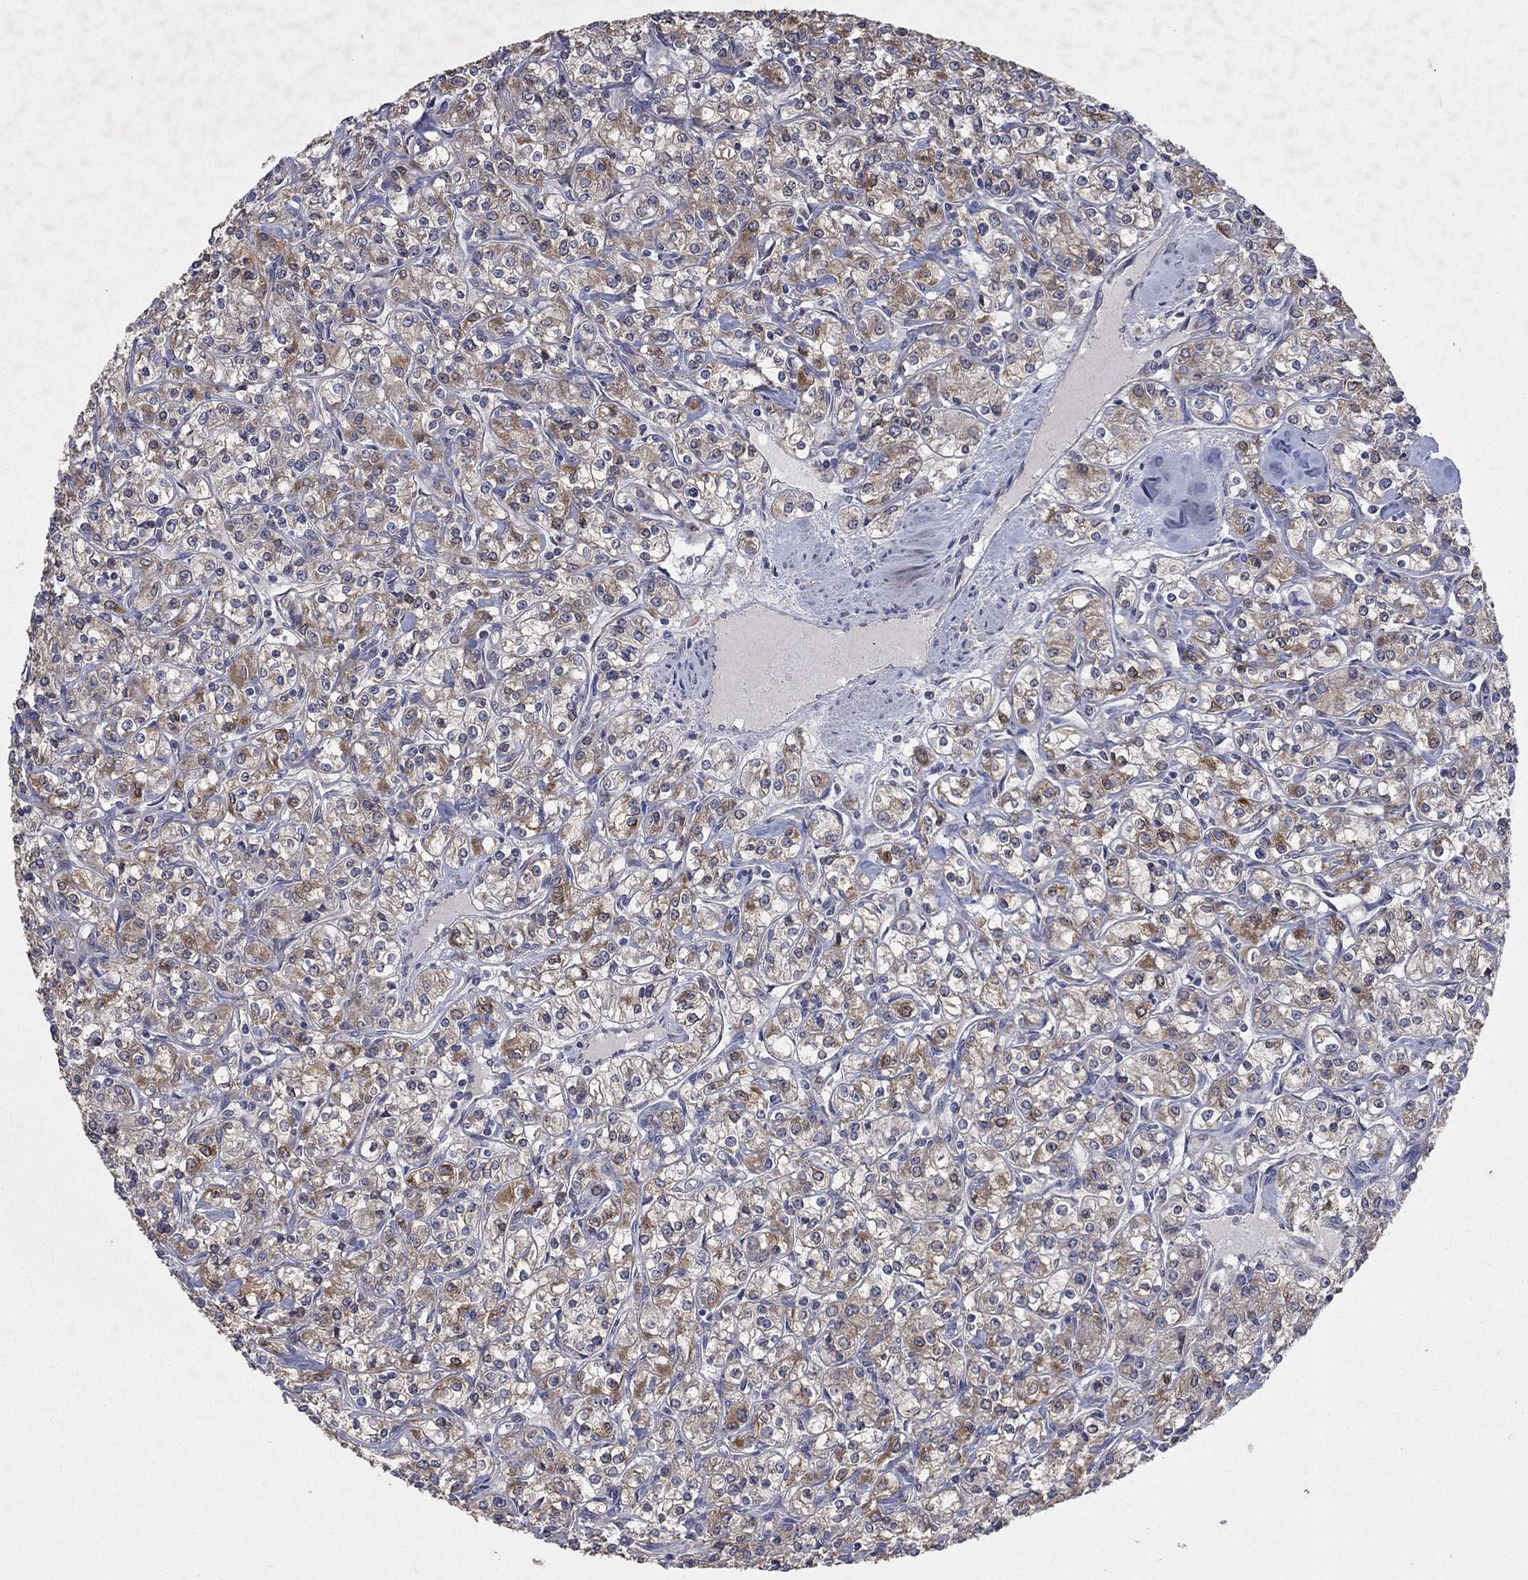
{"staining": {"intensity": "strong", "quantity": "25%-75%", "location": "cytoplasmic/membranous"}, "tissue": "renal cancer", "cell_type": "Tumor cells", "image_type": "cancer", "snomed": [{"axis": "morphology", "description": "Adenocarcinoma, NOS"}, {"axis": "topography", "description": "Kidney"}], "caption": "A brown stain highlights strong cytoplasmic/membranous positivity of a protein in human renal cancer tumor cells.", "gene": "NCEH1", "patient": {"sex": "male", "age": 77}}